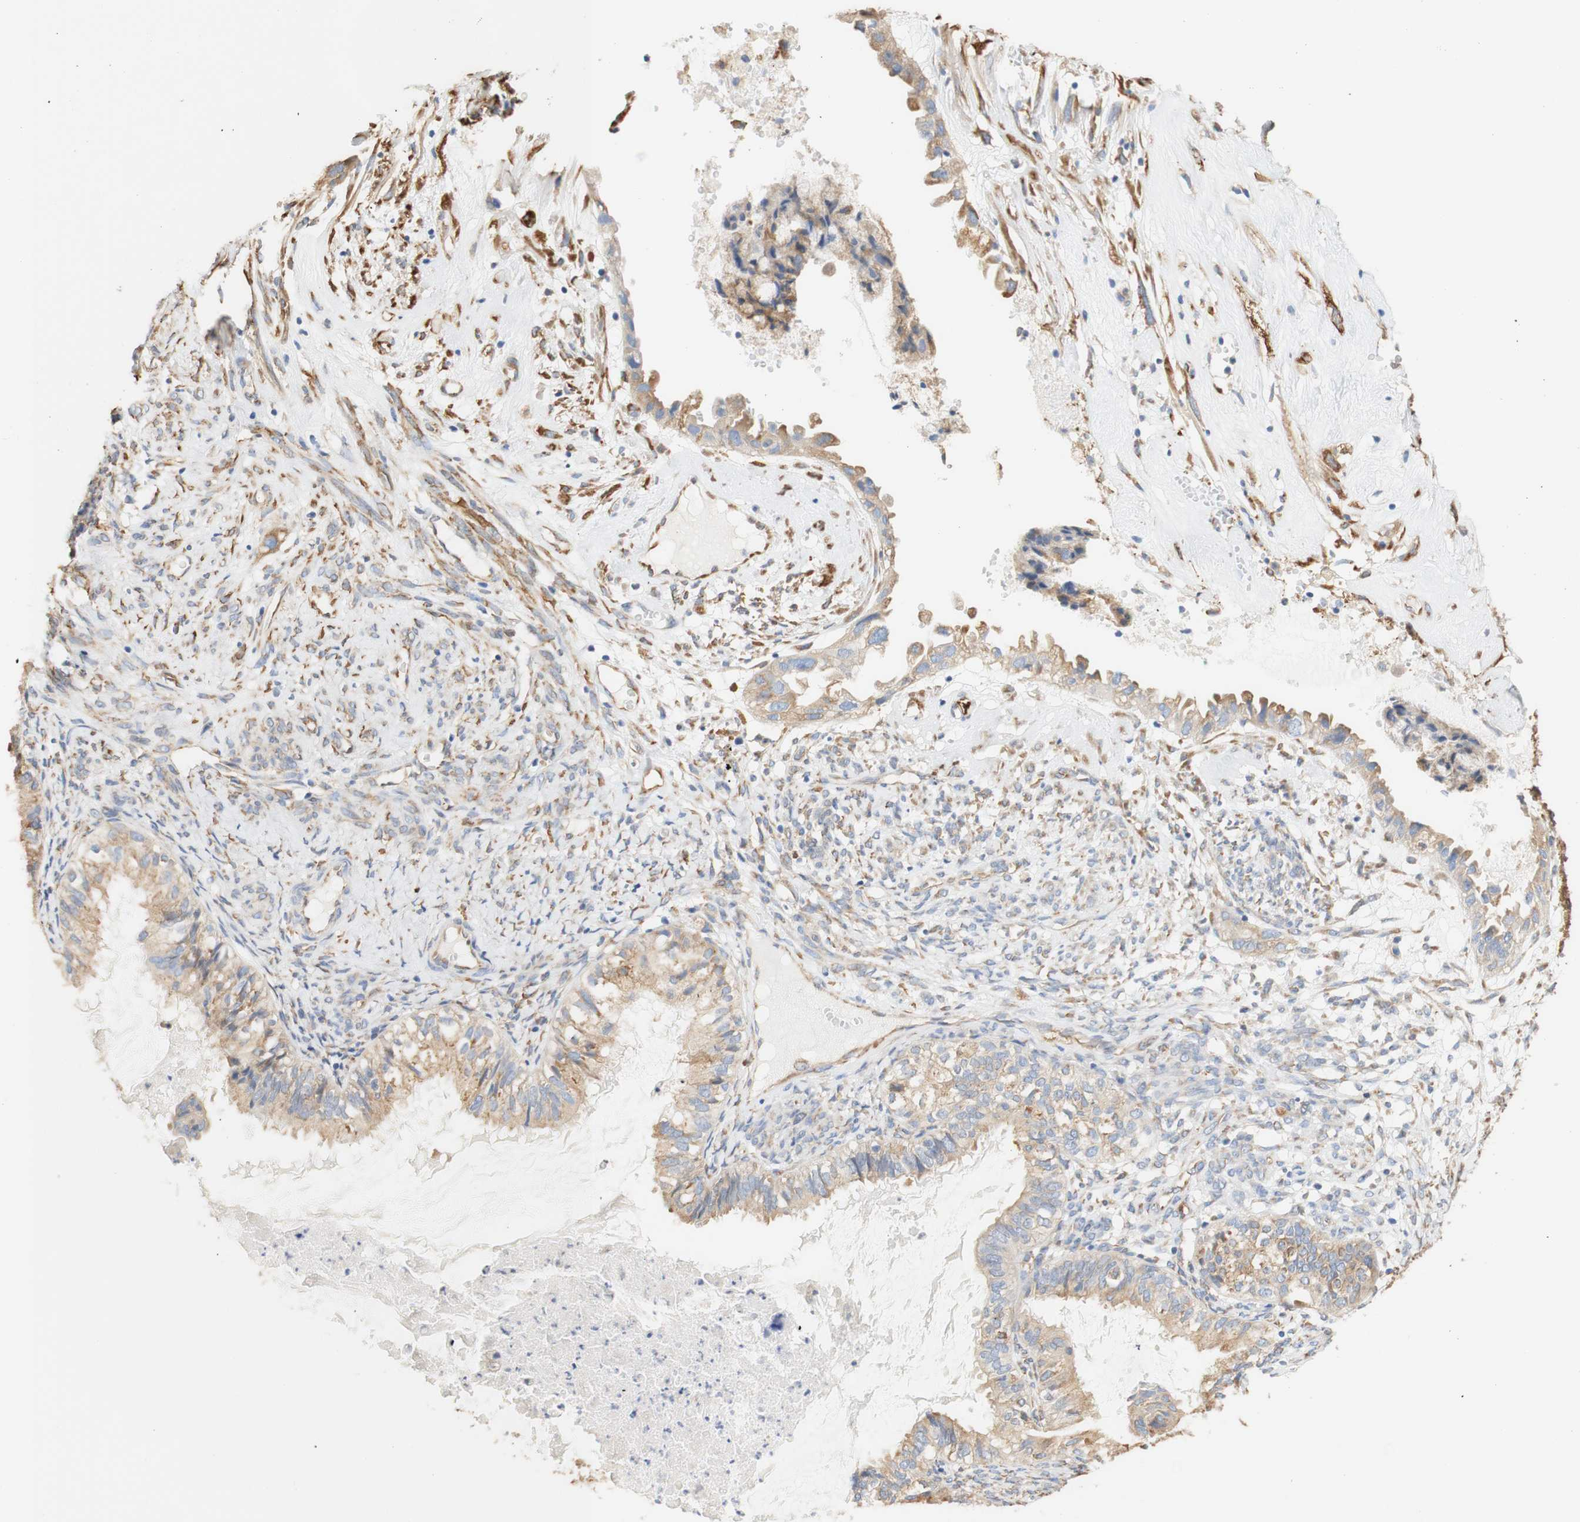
{"staining": {"intensity": "moderate", "quantity": ">75%", "location": "cytoplasmic/membranous"}, "tissue": "cervical cancer", "cell_type": "Tumor cells", "image_type": "cancer", "snomed": [{"axis": "morphology", "description": "Normal tissue, NOS"}, {"axis": "morphology", "description": "Adenocarcinoma, NOS"}, {"axis": "topography", "description": "Cervix"}, {"axis": "topography", "description": "Endometrium"}], "caption": "Immunohistochemistry (IHC) micrograph of neoplastic tissue: adenocarcinoma (cervical) stained using immunohistochemistry shows medium levels of moderate protein expression localized specifically in the cytoplasmic/membranous of tumor cells, appearing as a cytoplasmic/membranous brown color.", "gene": "EIF2AK4", "patient": {"sex": "female", "age": 86}}